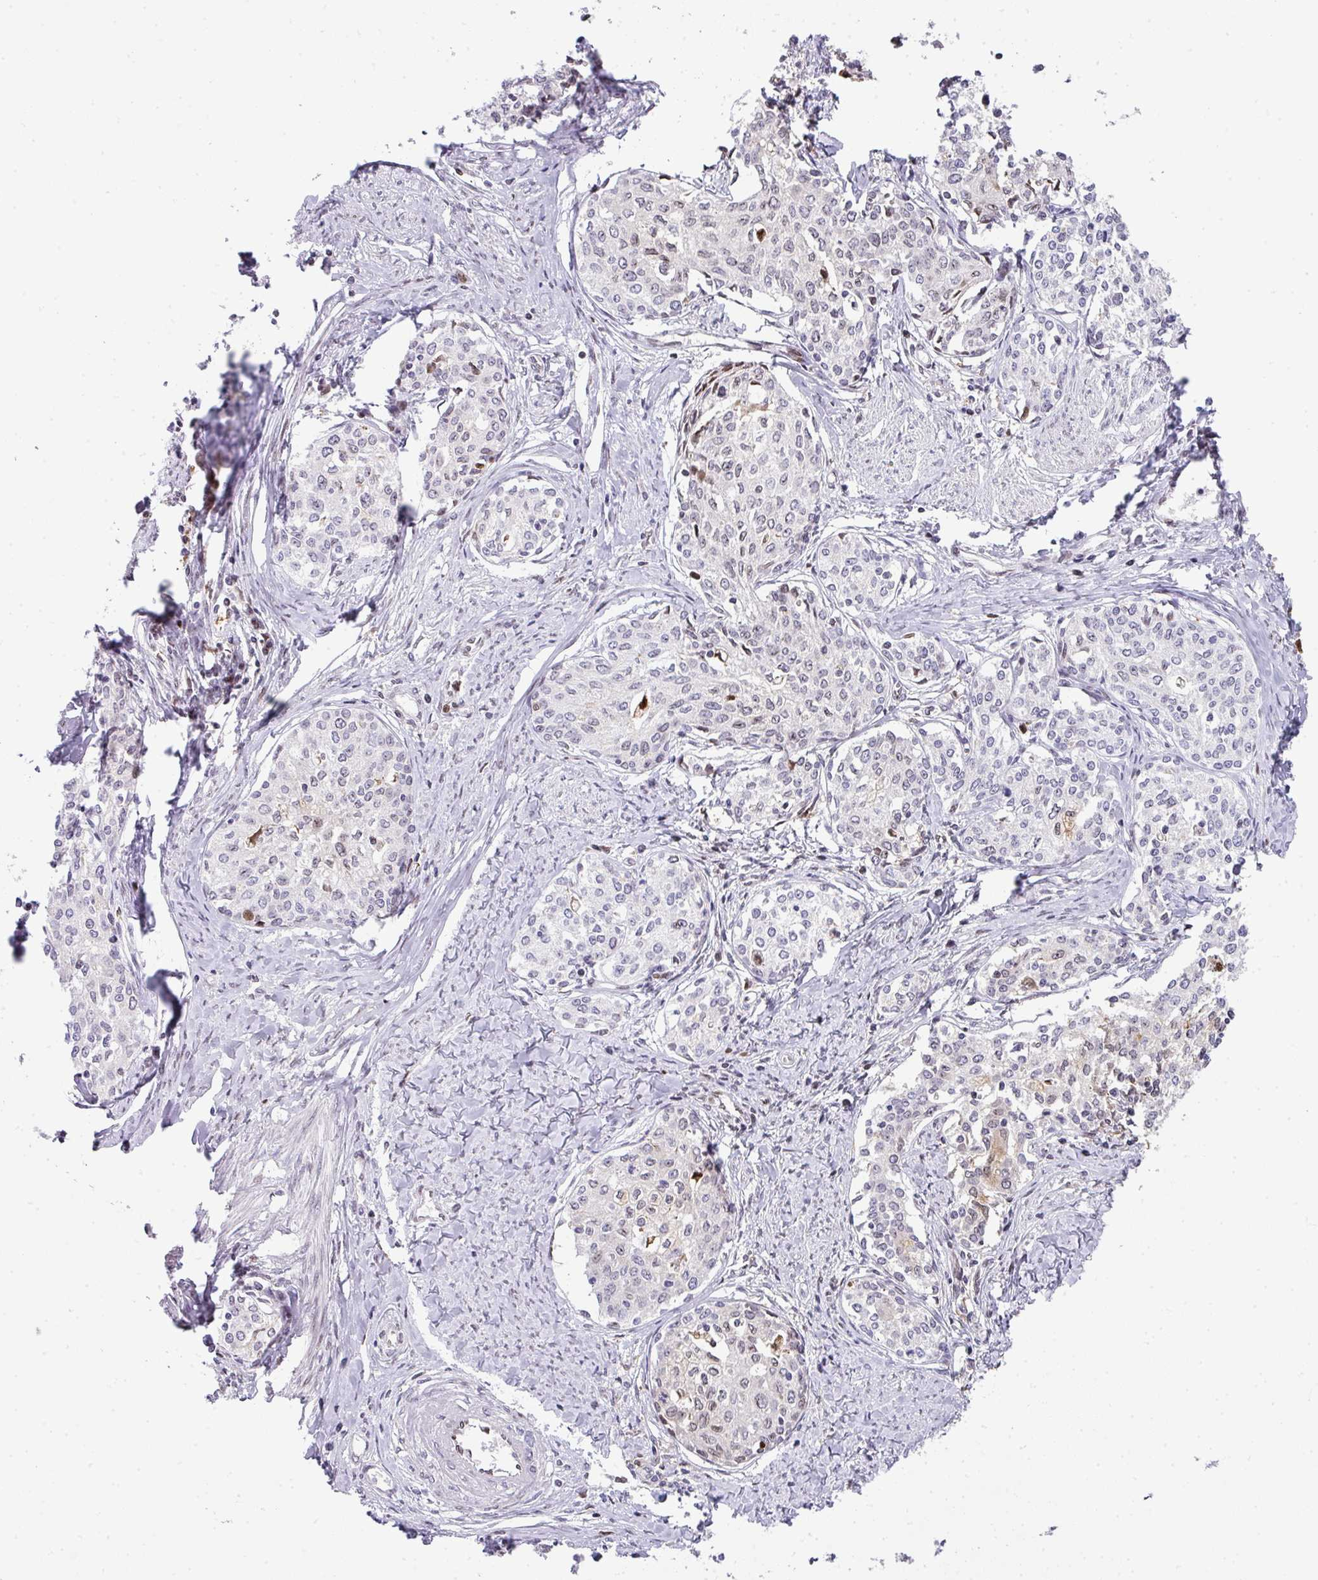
{"staining": {"intensity": "negative", "quantity": "none", "location": "none"}, "tissue": "cervical cancer", "cell_type": "Tumor cells", "image_type": "cancer", "snomed": [{"axis": "morphology", "description": "Squamous cell carcinoma, NOS"}, {"axis": "morphology", "description": "Adenocarcinoma, NOS"}, {"axis": "topography", "description": "Cervix"}], "caption": "High magnification brightfield microscopy of adenocarcinoma (cervical) stained with DAB (brown) and counterstained with hematoxylin (blue): tumor cells show no significant positivity.", "gene": "PLK1", "patient": {"sex": "female", "age": 52}}